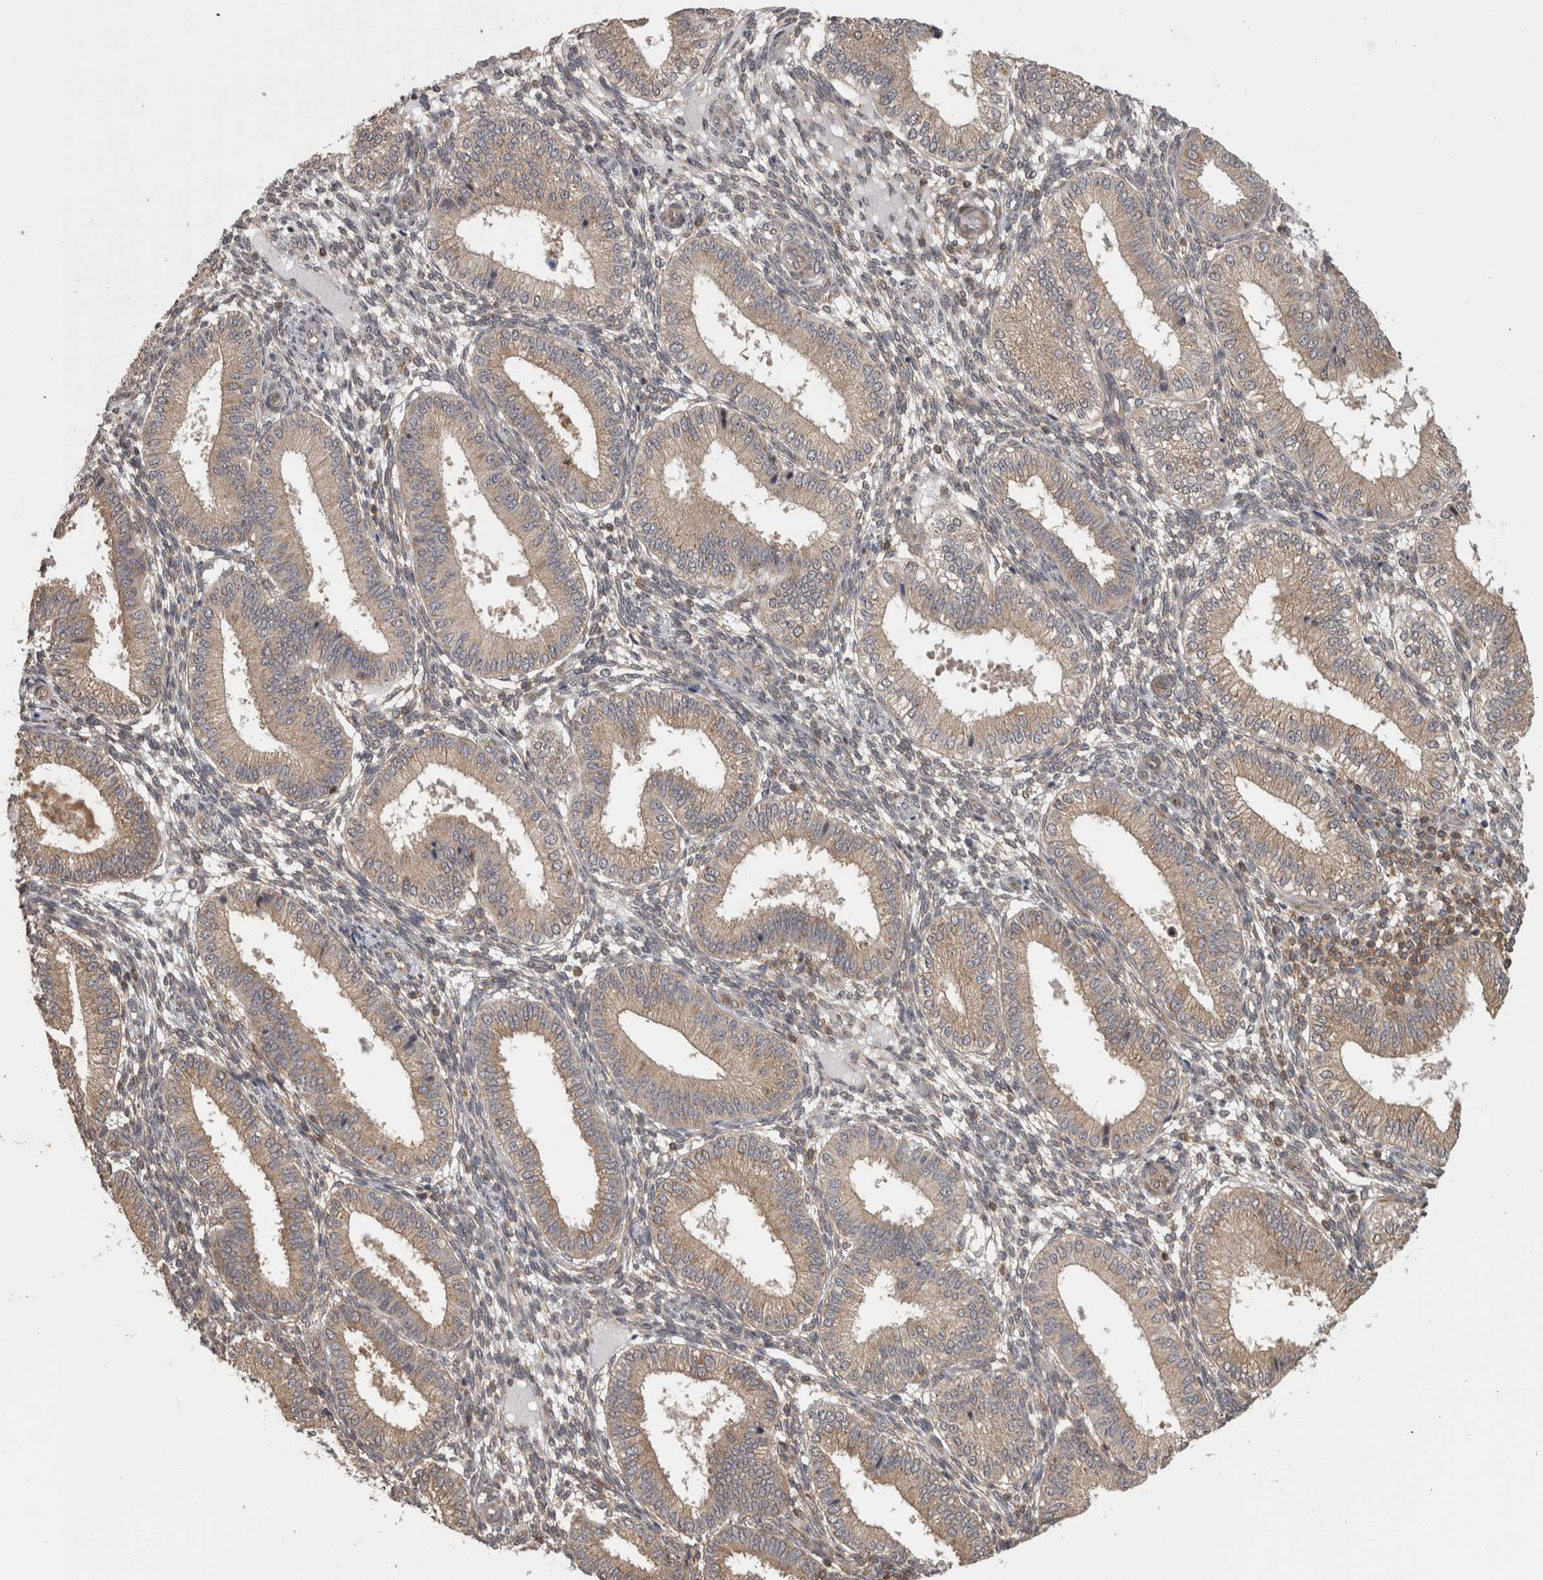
{"staining": {"intensity": "moderate", "quantity": "25%-75%", "location": "cytoplasmic/membranous"}, "tissue": "endometrium", "cell_type": "Cells in endometrial stroma", "image_type": "normal", "snomed": [{"axis": "morphology", "description": "Normal tissue, NOS"}, {"axis": "topography", "description": "Endometrium"}], "caption": "DAB immunohistochemical staining of normal endometrium displays moderate cytoplasmic/membranous protein staining in approximately 25%-75% of cells in endometrial stroma.", "gene": "ATXN2", "patient": {"sex": "female", "age": 39}}